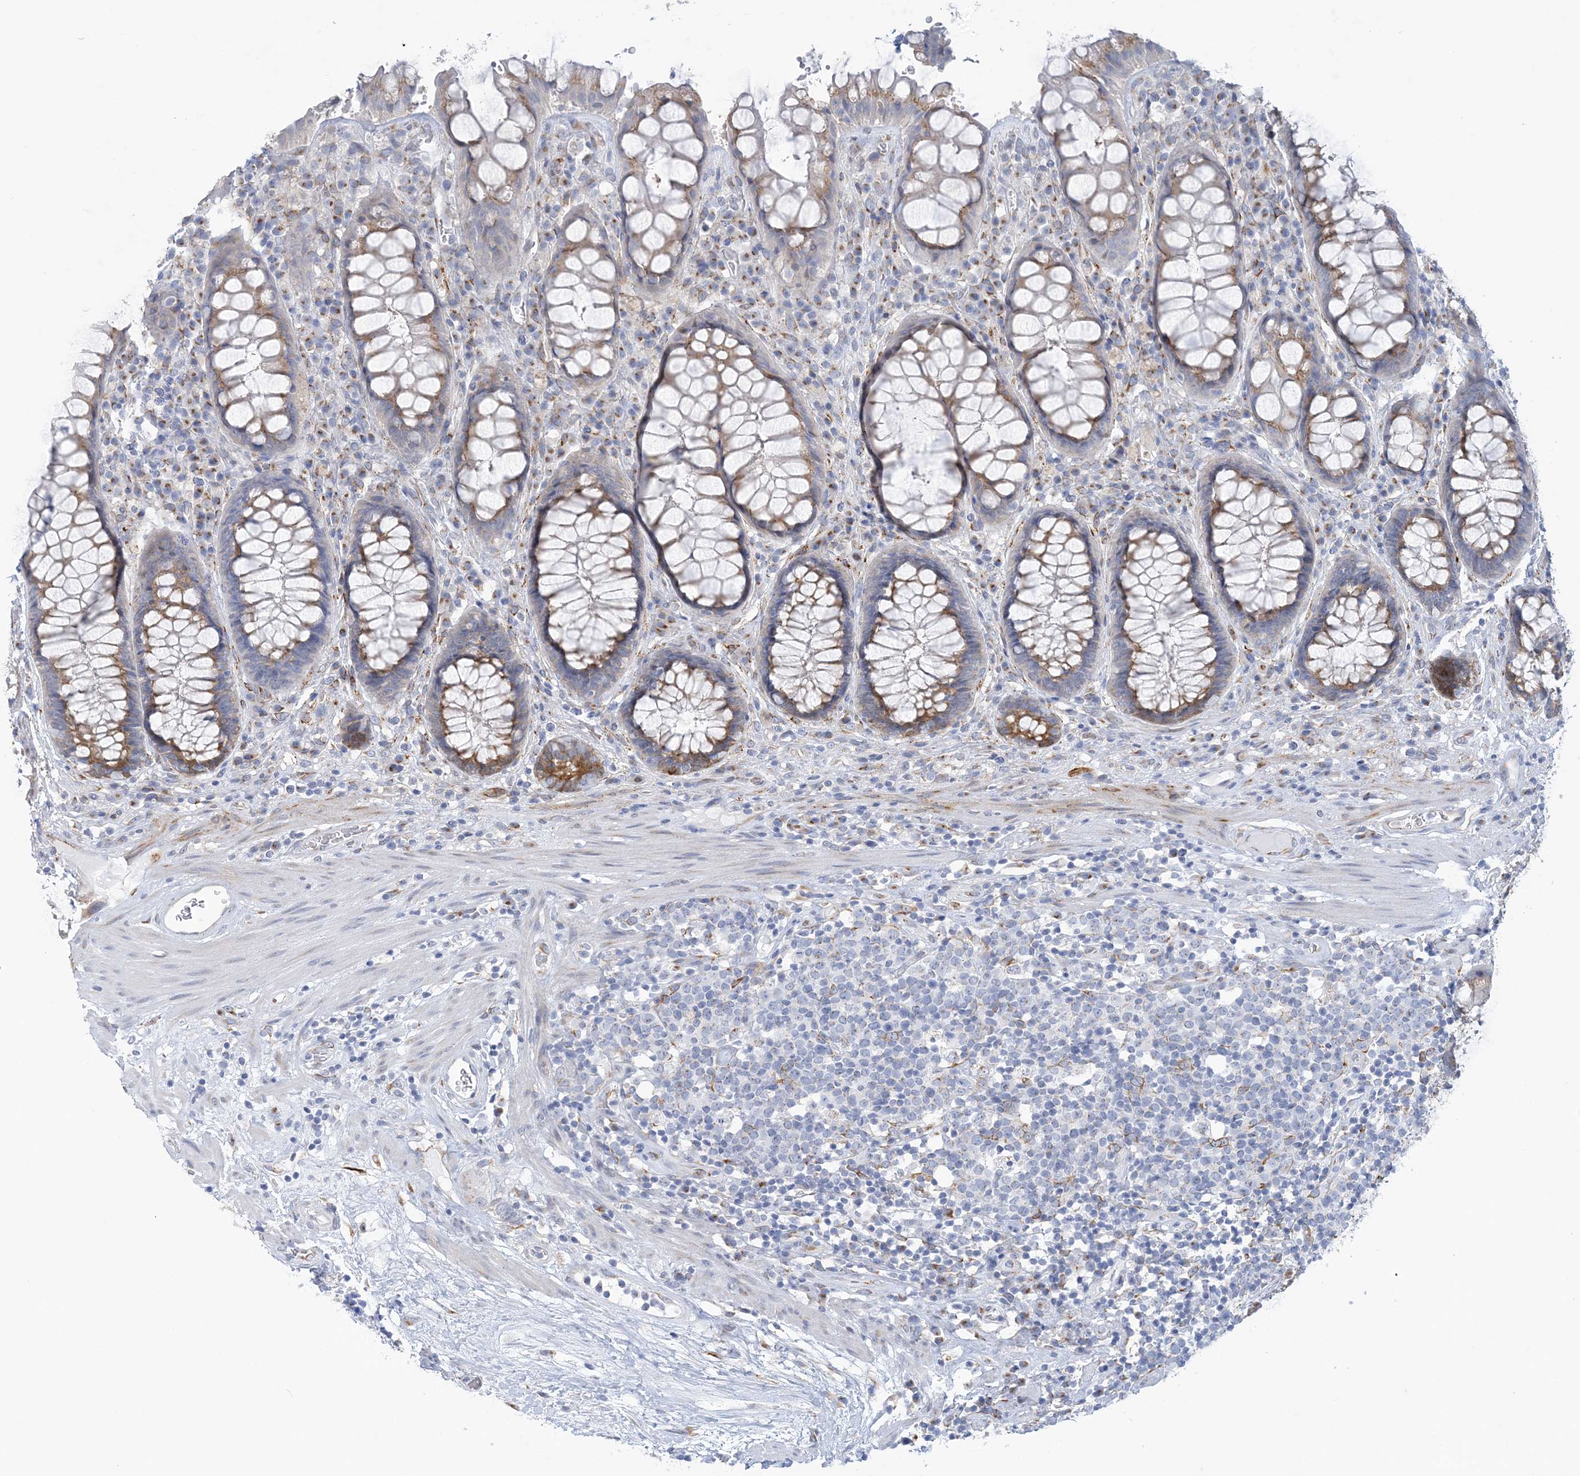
{"staining": {"intensity": "moderate", "quantity": ">75%", "location": "cytoplasmic/membranous"}, "tissue": "rectum", "cell_type": "Glandular cells", "image_type": "normal", "snomed": [{"axis": "morphology", "description": "Normal tissue, NOS"}, {"axis": "topography", "description": "Rectum"}], "caption": "A high-resolution image shows immunohistochemistry (IHC) staining of benign rectum, which displays moderate cytoplasmic/membranous positivity in approximately >75% of glandular cells.", "gene": "PLEKHG4B", "patient": {"sex": "male", "age": 64}}